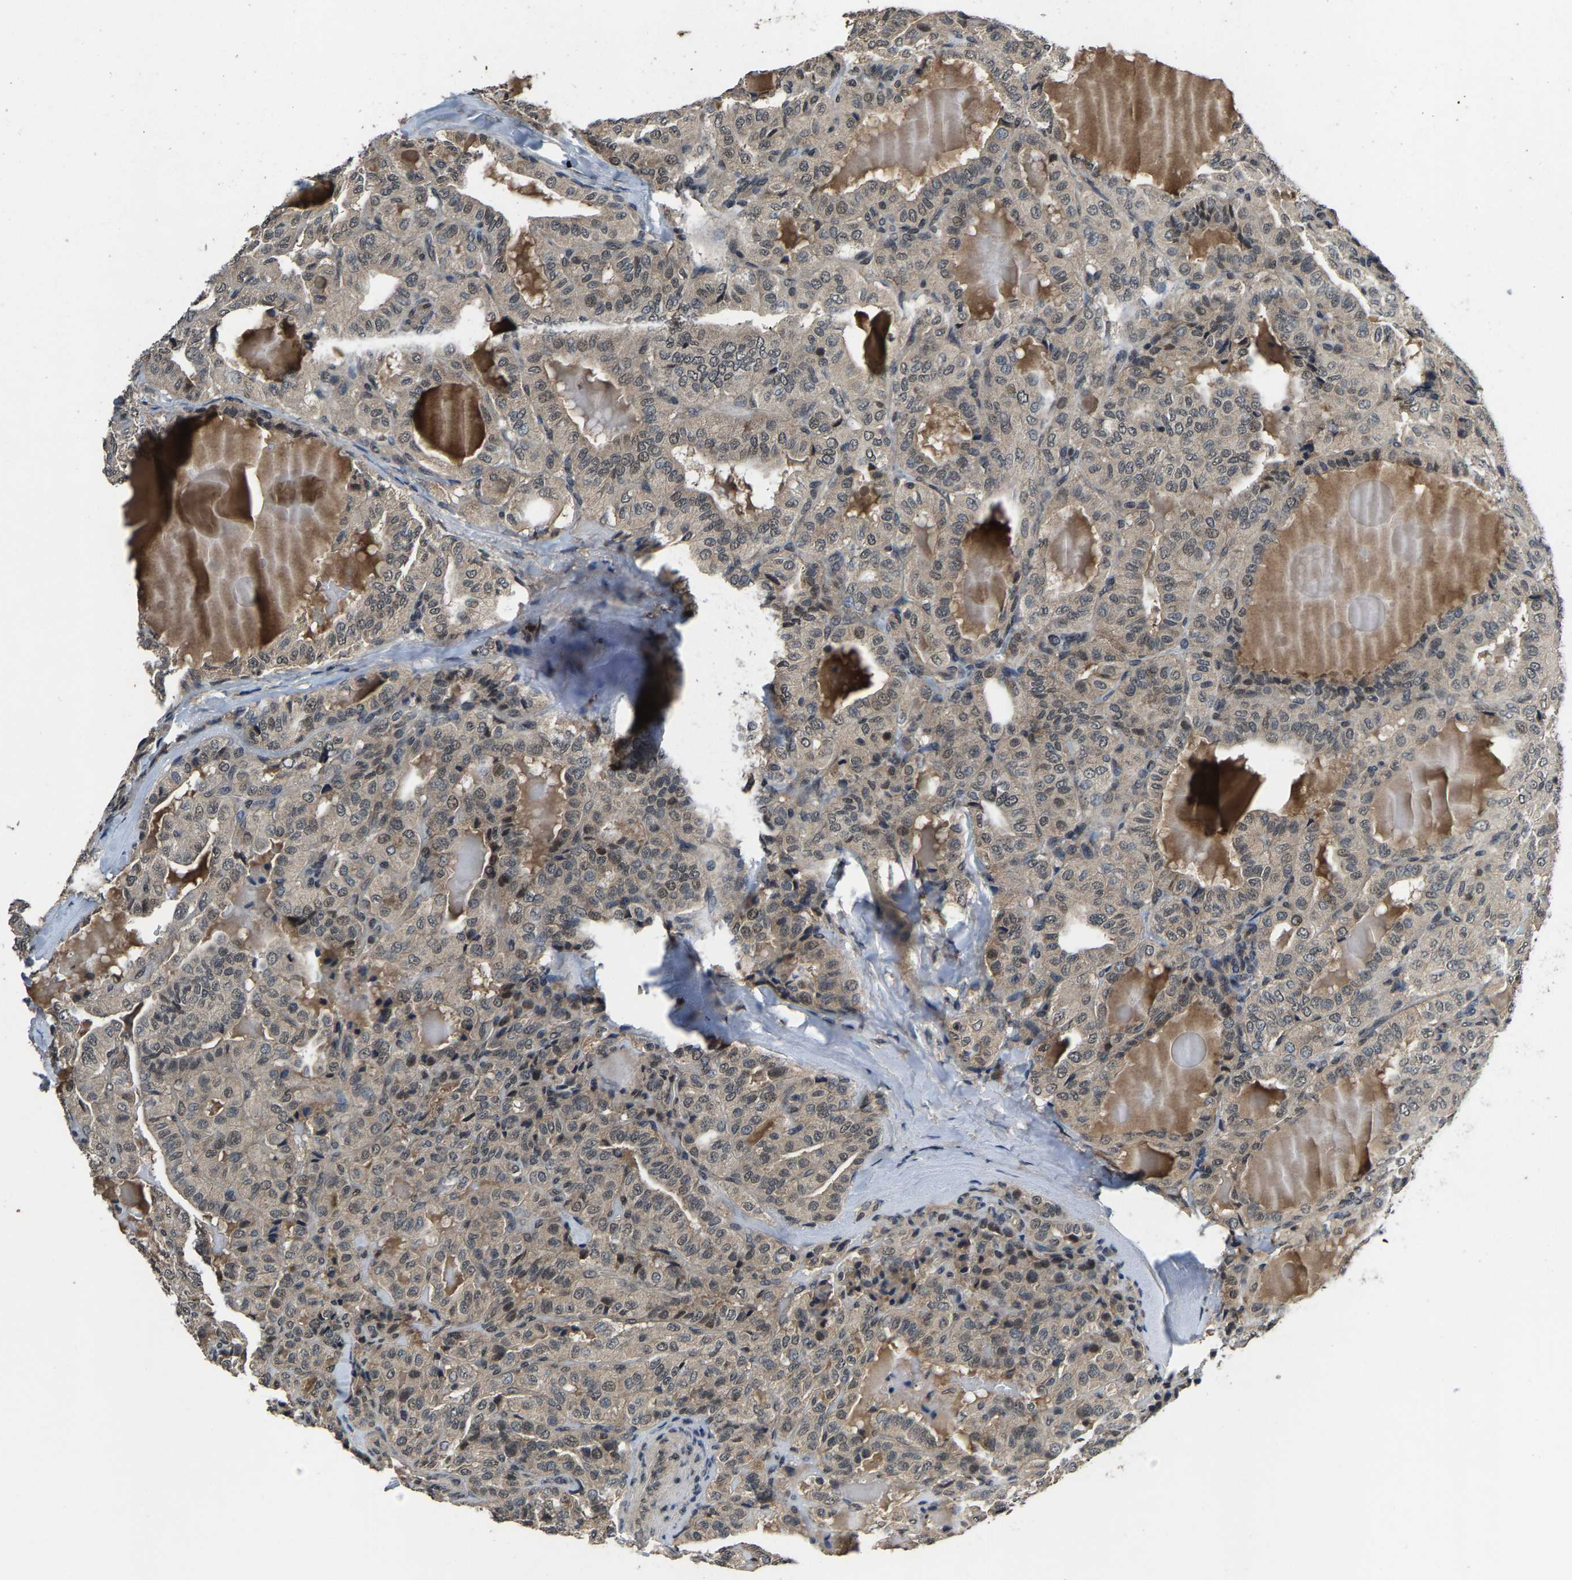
{"staining": {"intensity": "weak", "quantity": "<25%", "location": "cytoplasmic/membranous,nuclear"}, "tissue": "thyroid cancer", "cell_type": "Tumor cells", "image_type": "cancer", "snomed": [{"axis": "morphology", "description": "Papillary adenocarcinoma, NOS"}, {"axis": "topography", "description": "Thyroid gland"}], "caption": "The immunohistochemistry (IHC) histopathology image has no significant expression in tumor cells of papillary adenocarcinoma (thyroid) tissue. (IHC, brightfield microscopy, high magnification).", "gene": "HUWE1", "patient": {"sex": "male", "age": 77}}